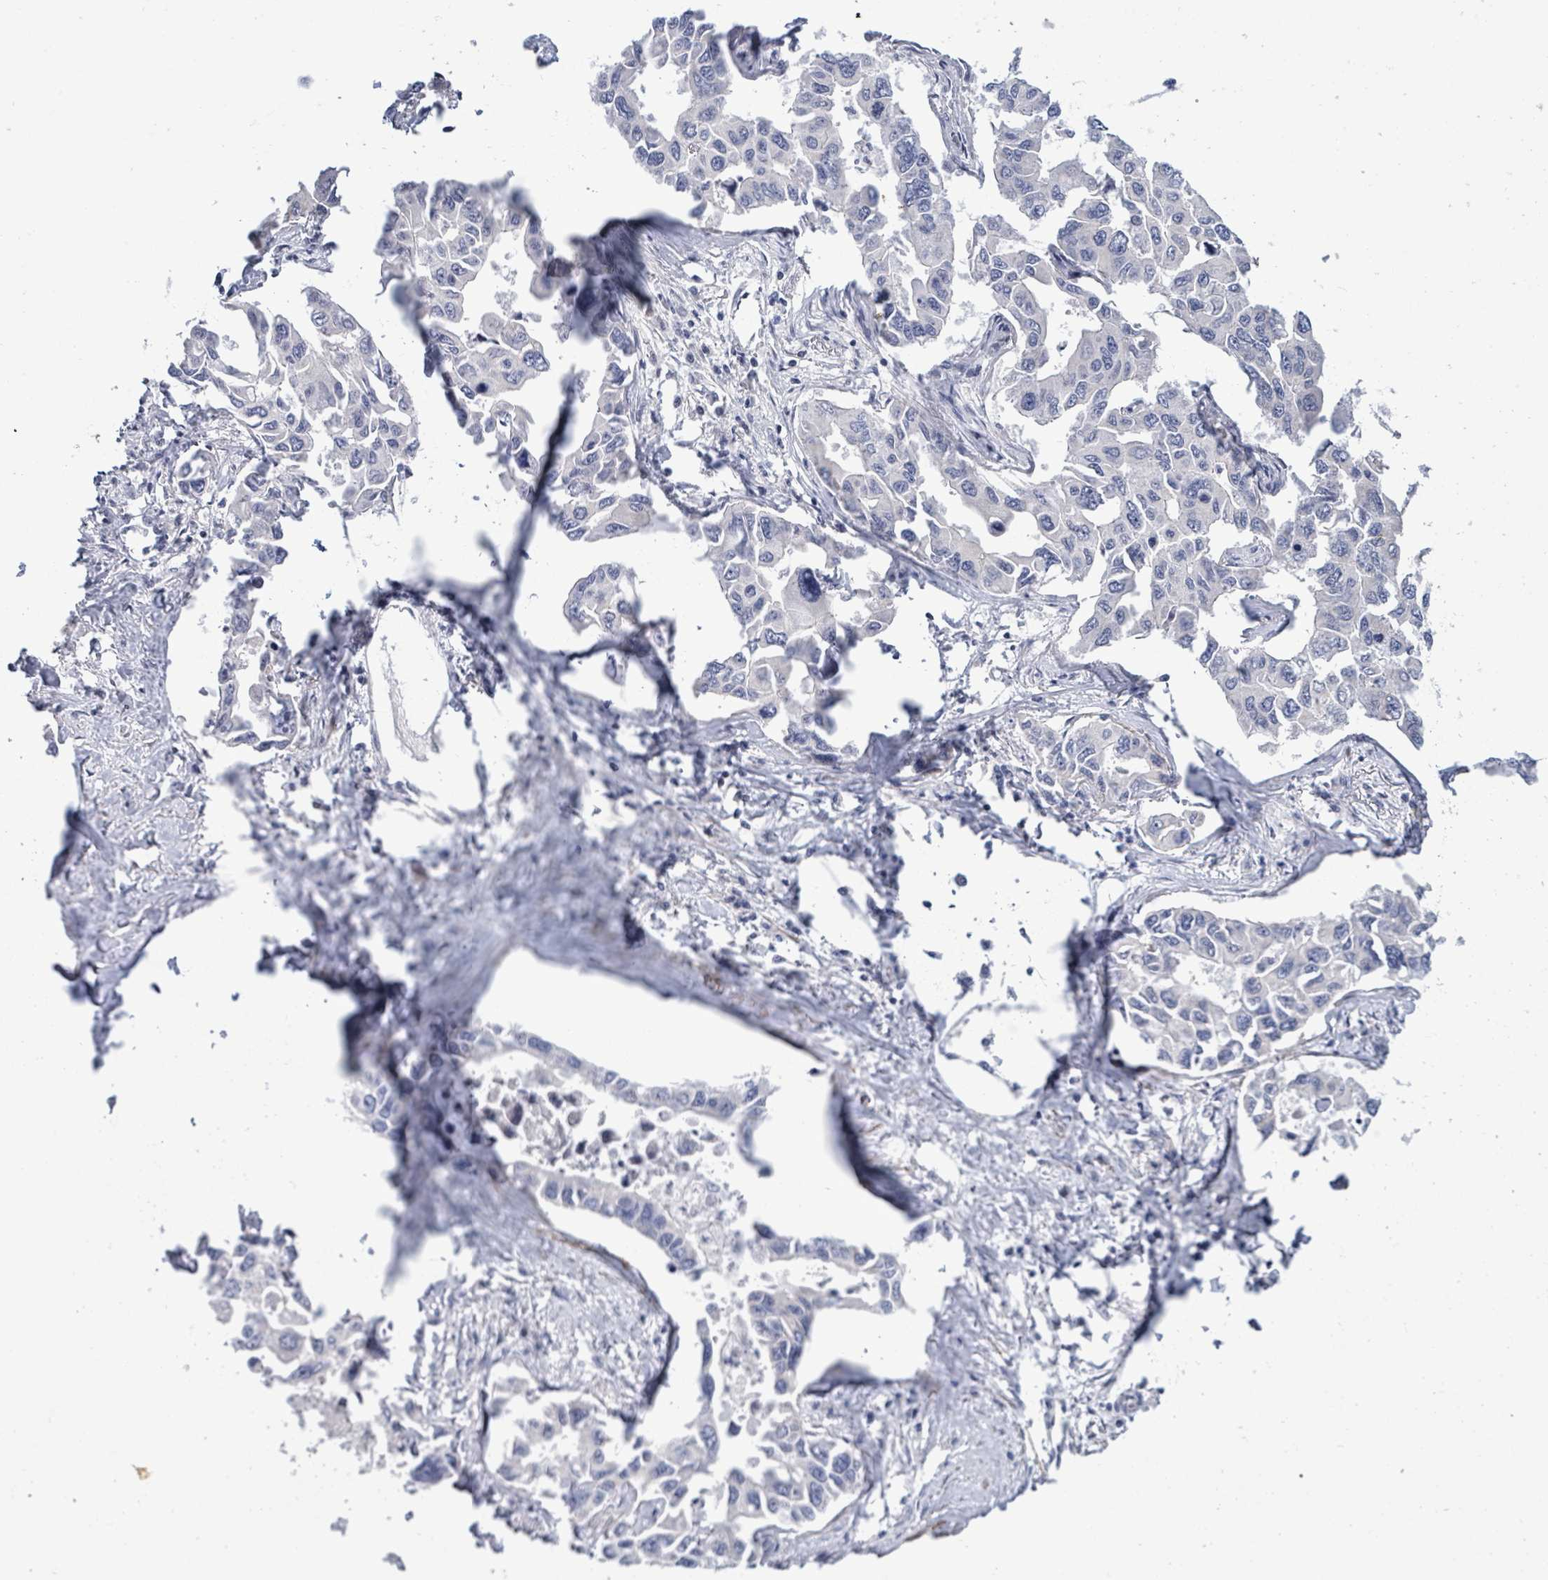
{"staining": {"intensity": "negative", "quantity": "none", "location": "none"}, "tissue": "lung cancer", "cell_type": "Tumor cells", "image_type": "cancer", "snomed": [{"axis": "morphology", "description": "Adenocarcinoma, NOS"}, {"axis": "topography", "description": "Lung"}], "caption": "Protein analysis of lung adenocarcinoma displays no significant staining in tumor cells. The staining is performed using DAB brown chromogen with nuclei counter-stained in using hematoxylin.", "gene": "NTN3", "patient": {"sex": "male", "age": 64}}